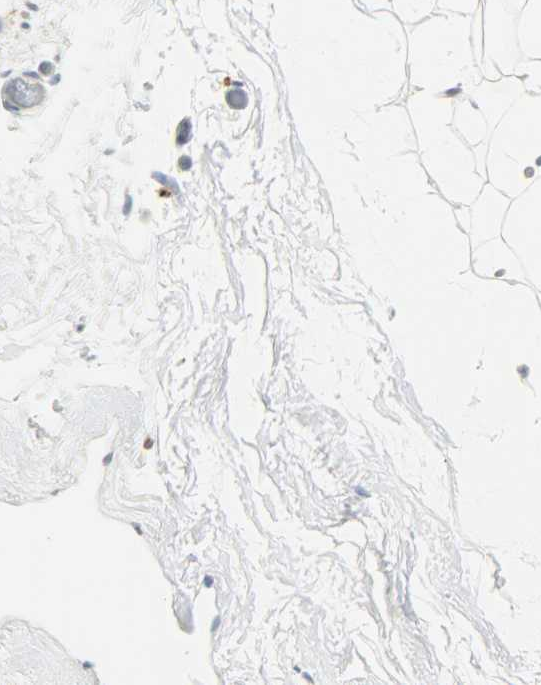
{"staining": {"intensity": "negative", "quantity": "none", "location": "none"}, "tissue": "breast", "cell_type": "Adipocytes", "image_type": "normal", "snomed": [{"axis": "morphology", "description": "Normal tissue, NOS"}, {"axis": "topography", "description": "Breast"}], "caption": "An immunohistochemistry (IHC) image of normal breast is shown. There is no staining in adipocytes of breast.", "gene": "CD4", "patient": {"sex": "female", "age": 75}}